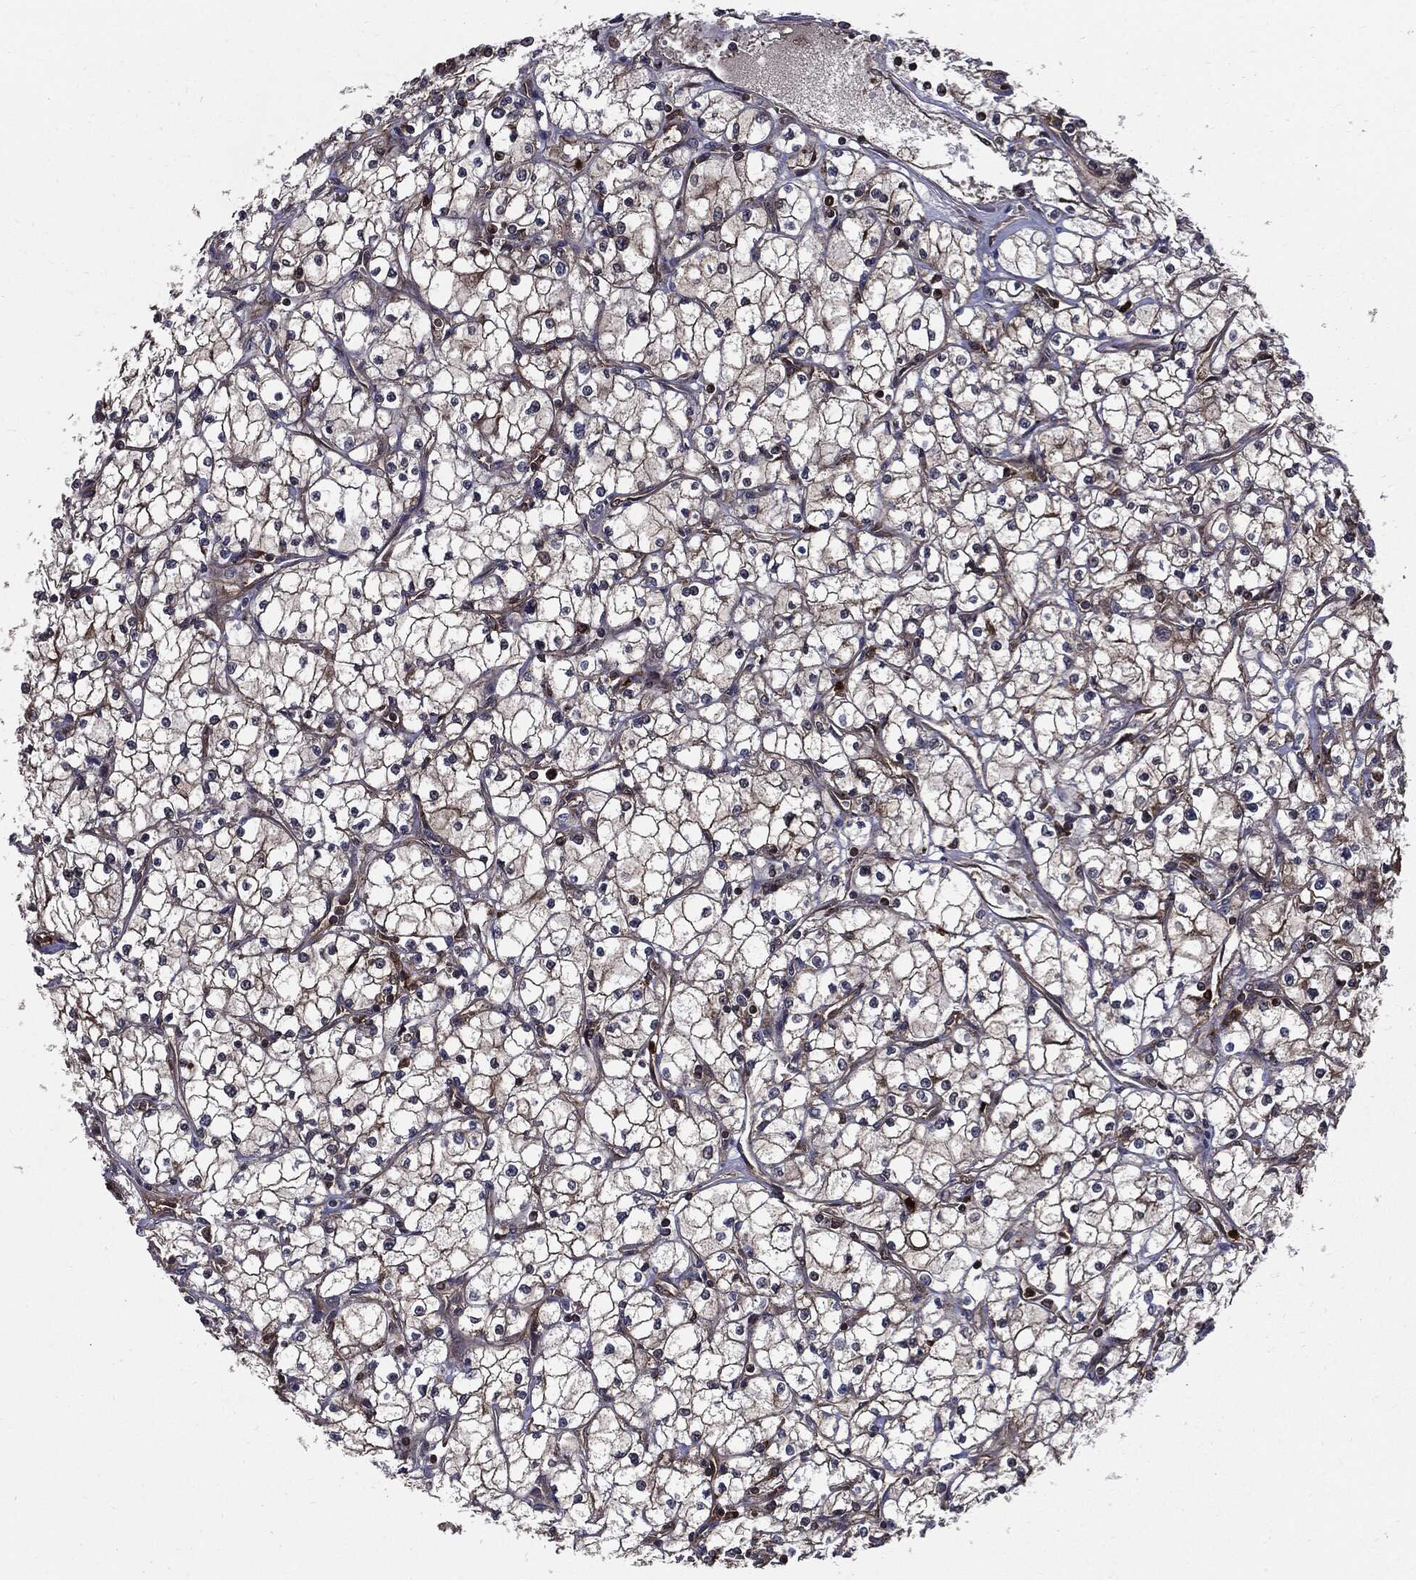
{"staining": {"intensity": "moderate", "quantity": "25%-75%", "location": "cytoplasmic/membranous"}, "tissue": "renal cancer", "cell_type": "Tumor cells", "image_type": "cancer", "snomed": [{"axis": "morphology", "description": "Adenocarcinoma, NOS"}, {"axis": "topography", "description": "Kidney"}], "caption": "Protein expression analysis of human renal cancer (adenocarcinoma) reveals moderate cytoplasmic/membranous positivity in about 25%-75% of tumor cells. (Stains: DAB in brown, nuclei in blue, Microscopy: brightfield microscopy at high magnification).", "gene": "PDCD6IP", "patient": {"sex": "male", "age": 67}}